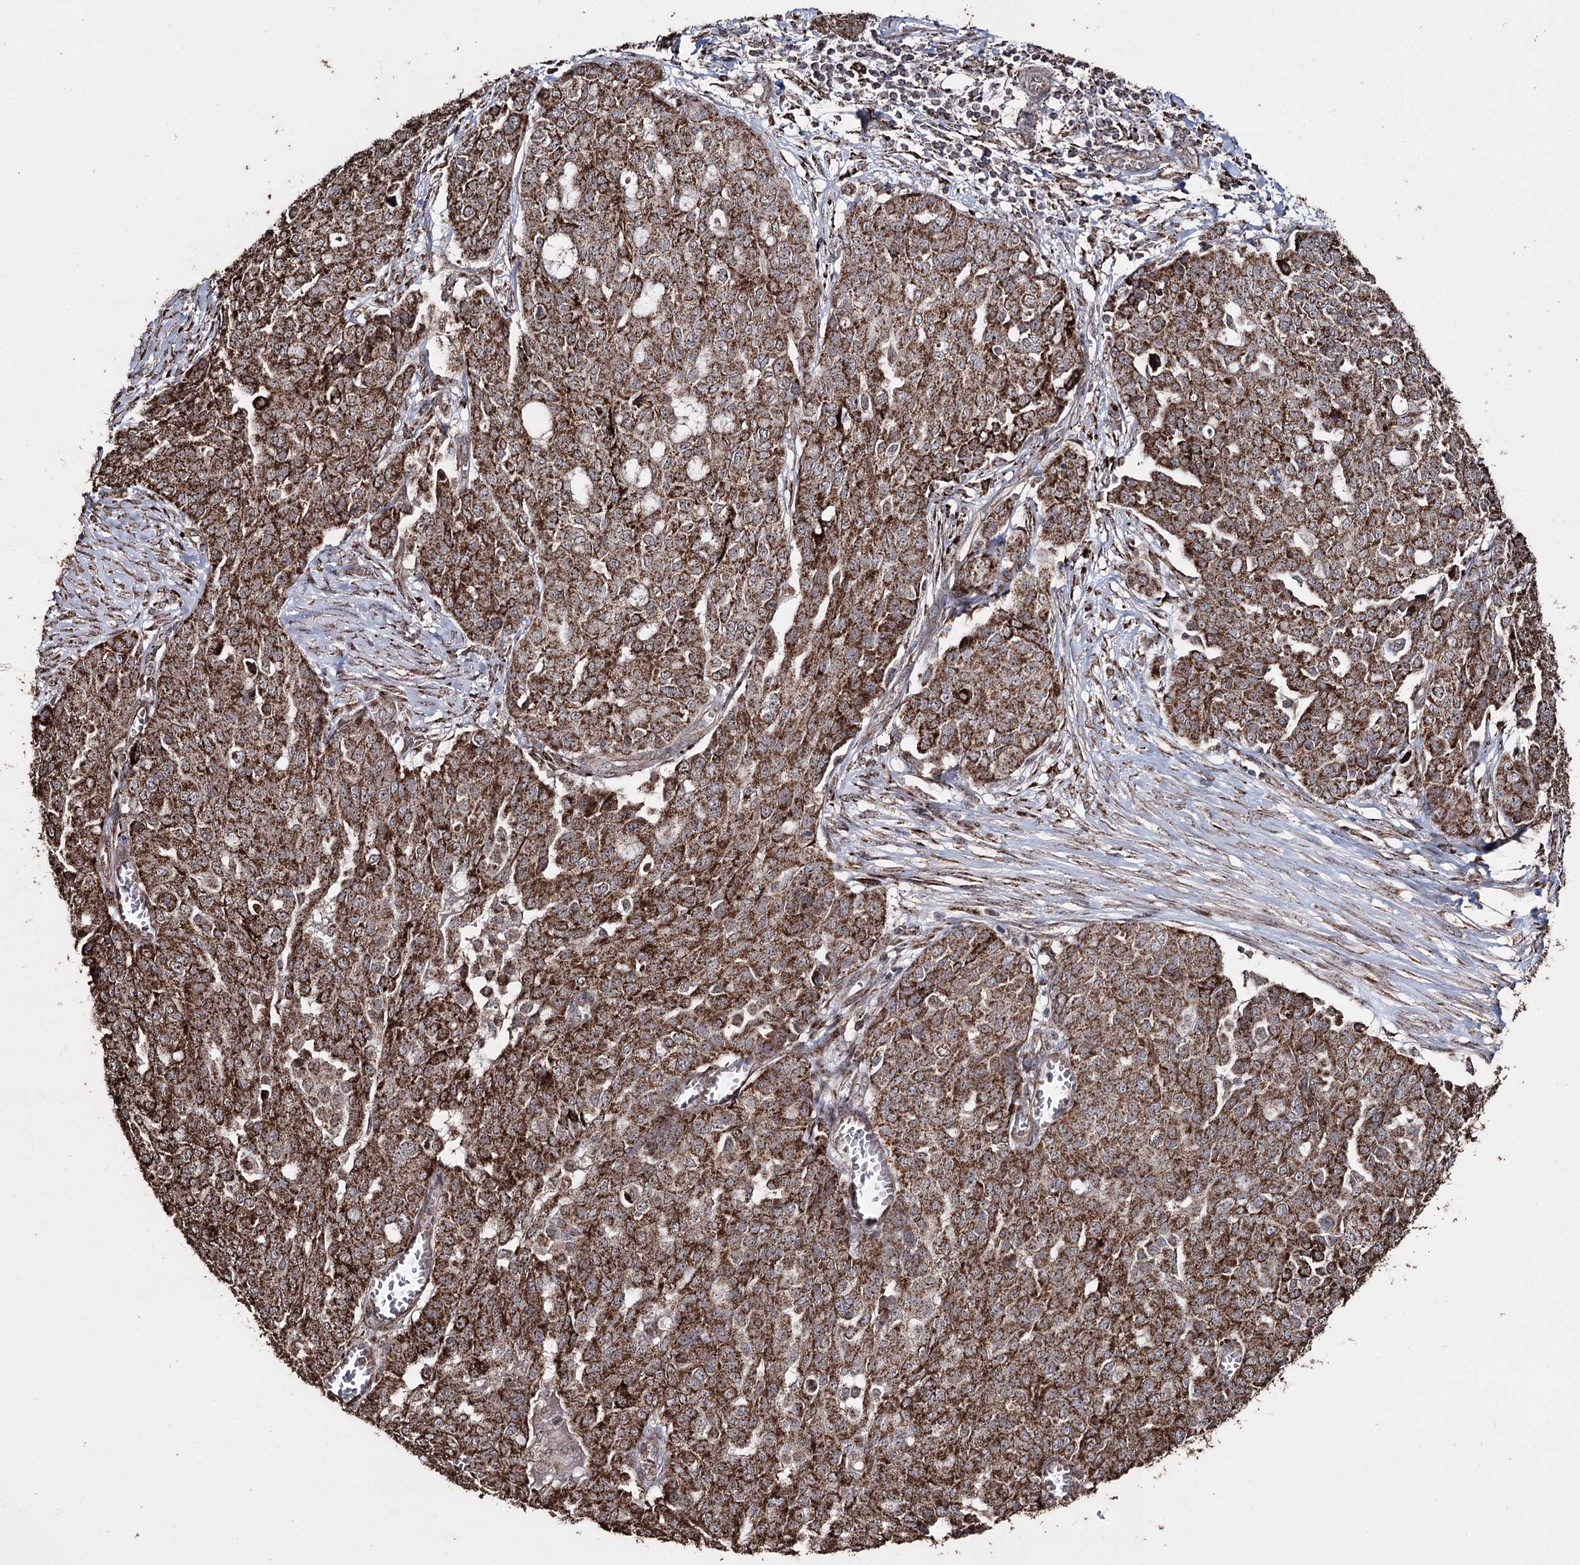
{"staining": {"intensity": "strong", "quantity": ">75%", "location": "cytoplasmic/membranous"}, "tissue": "ovarian cancer", "cell_type": "Tumor cells", "image_type": "cancer", "snomed": [{"axis": "morphology", "description": "Cystadenocarcinoma, serous, NOS"}, {"axis": "topography", "description": "Soft tissue"}, {"axis": "topography", "description": "Ovary"}], "caption": "Human ovarian serous cystadenocarcinoma stained for a protein (brown) reveals strong cytoplasmic/membranous positive positivity in approximately >75% of tumor cells.", "gene": "SLF2", "patient": {"sex": "female", "age": 57}}